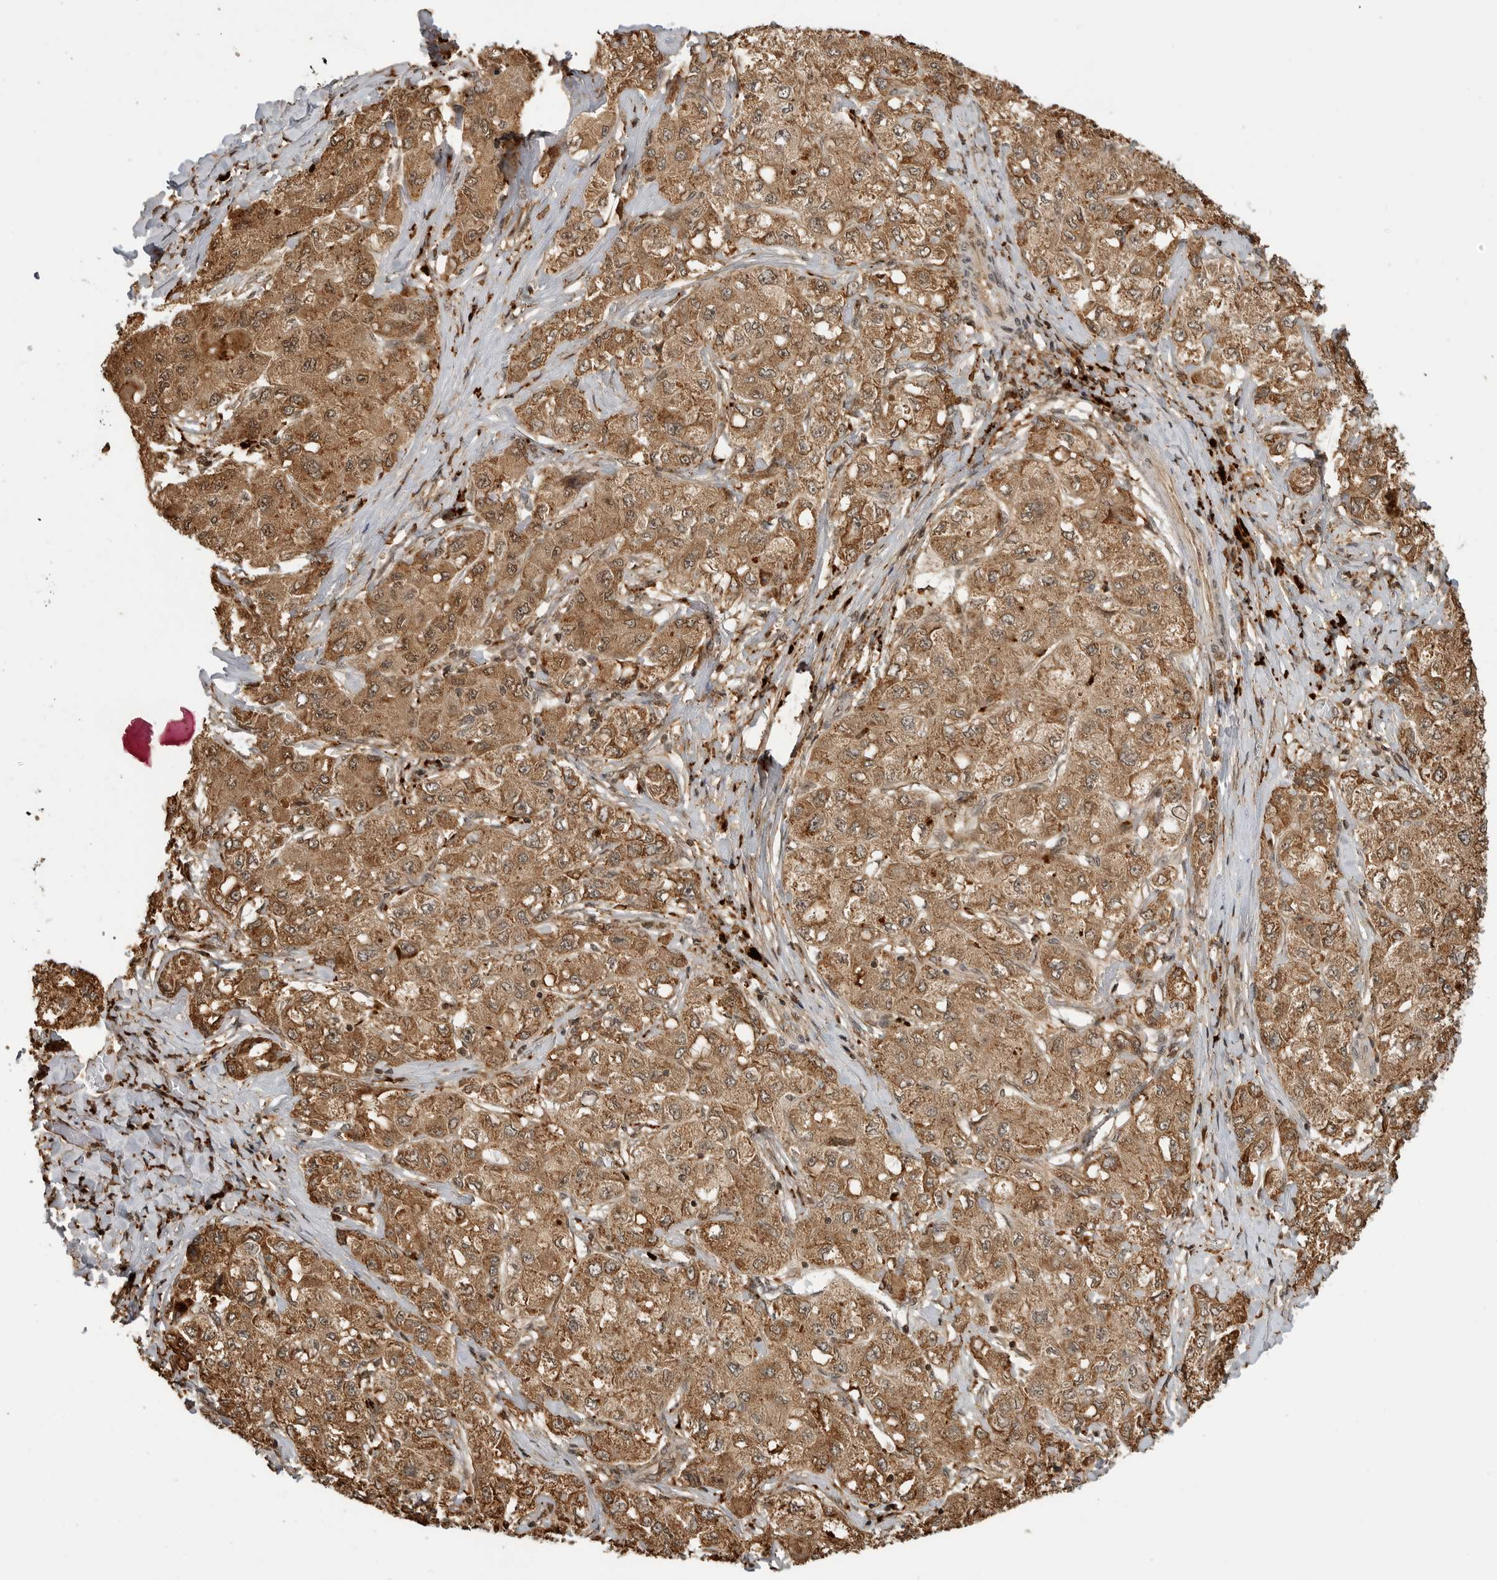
{"staining": {"intensity": "moderate", "quantity": ">75%", "location": "cytoplasmic/membranous,nuclear"}, "tissue": "liver cancer", "cell_type": "Tumor cells", "image_type": "cancer", "snomed": [{"axis": "morphology", "description": "Carcinoma, Hepatocellular, NOS"}, {"axis": "topography", "description": "Liver"}], "caption": "Approximately >75% of tumor cells in human hepatocellular carcinoma (liver) demonstrate moderate cytoplasmic/membranous and nuclear protein expression as visualized by brown immunohistochemical staining.", "gene": "BMP2K", "patient": {"sex": "male", "age": 80}}